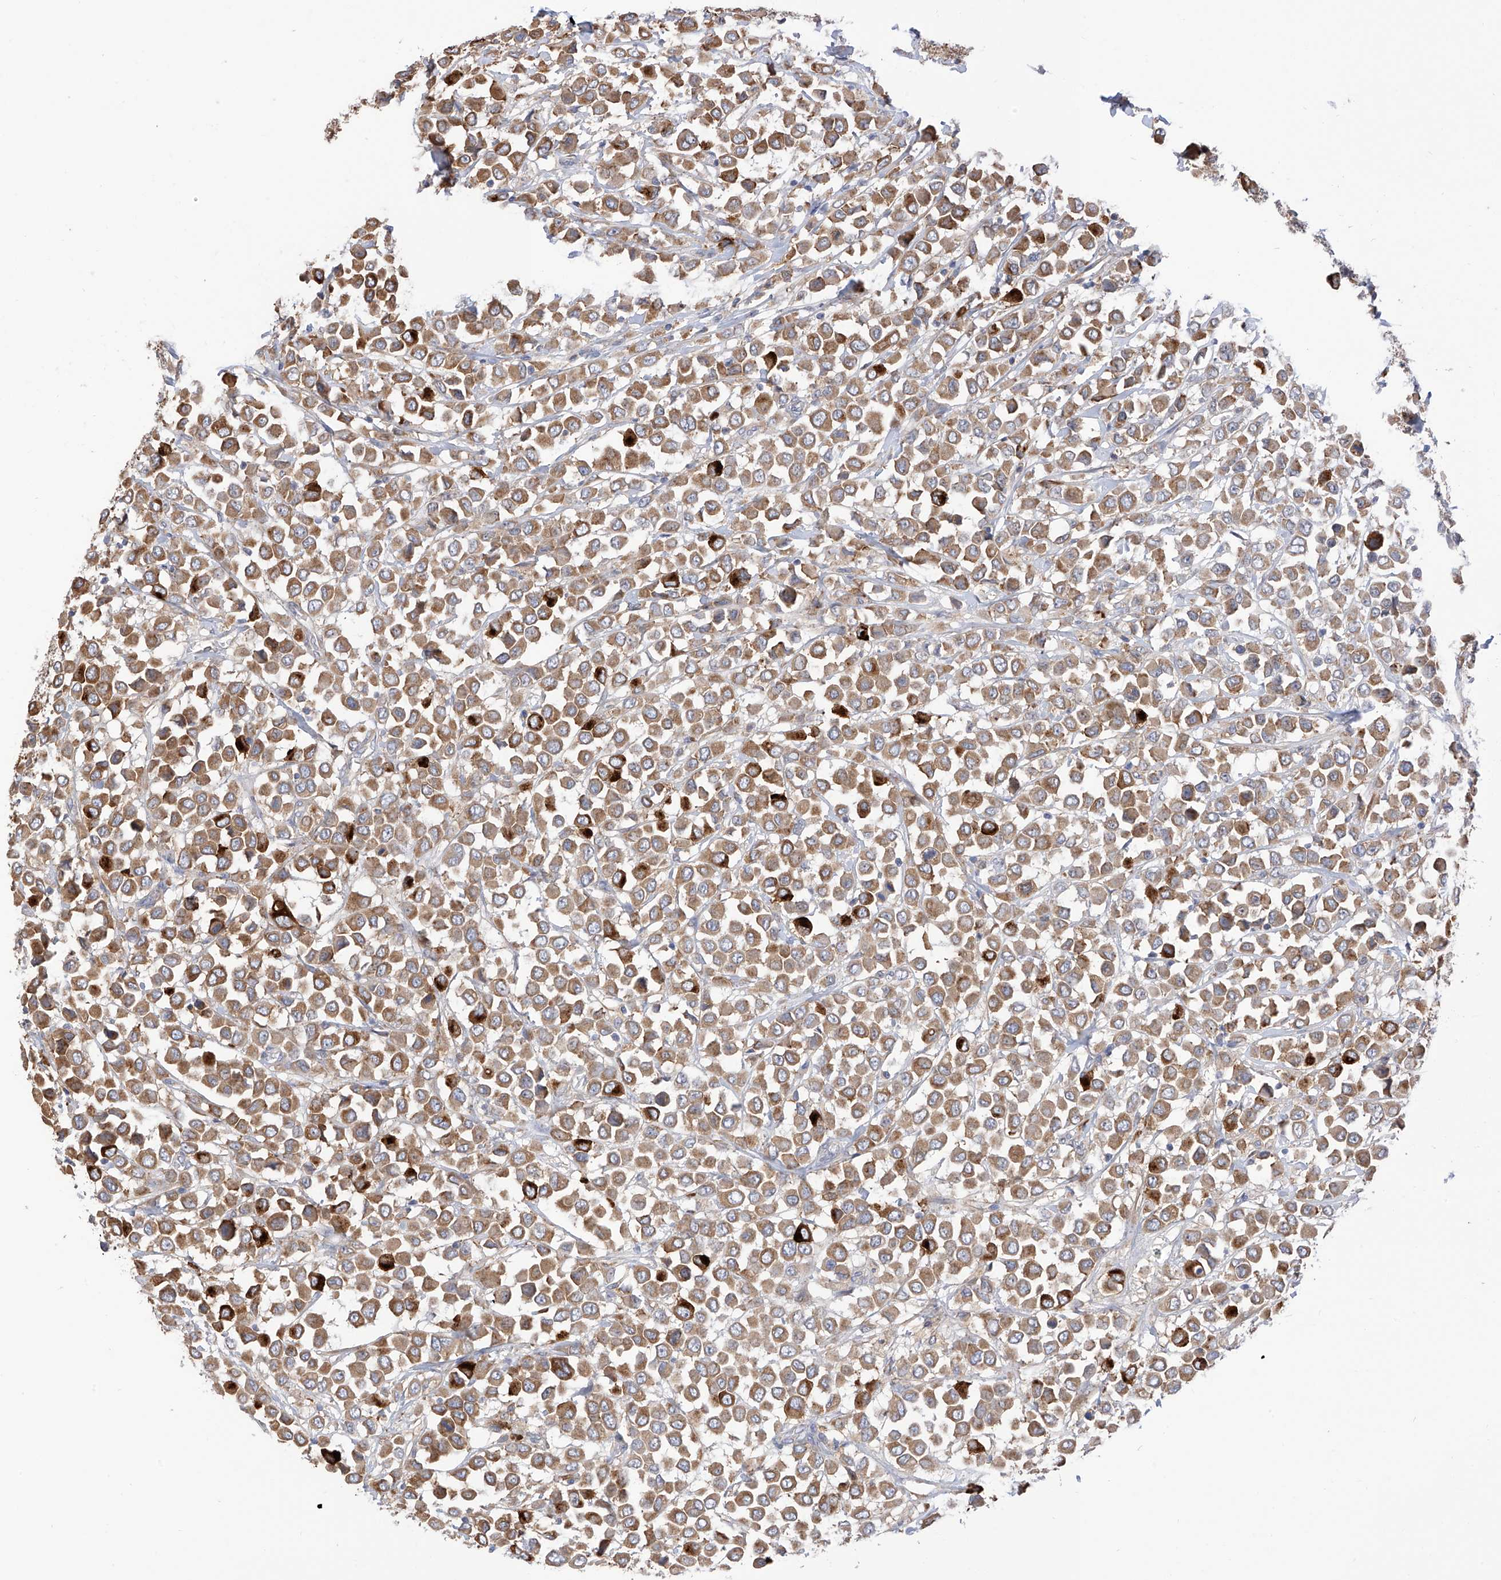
{"staining": {"intensity": "moderate", "quantity": ">75%", "location": "cytoplasmic/membranous"}, "tissue": "breast cancer", "cell_type": "Tumor cells", "image_type": "cancer", "snomed": [{"axis": "morphology", "description": "Duct carcinoma"}, {"axis": "topography", "description": "Breast"}], "caption": "Protein analysis of breast cancer tissue demonstrates moderate cytoplasmic/membranous staining in about >75% of tumor cells.", "gene": "REC8", "patient": {"sex": "female", "age": 61}}